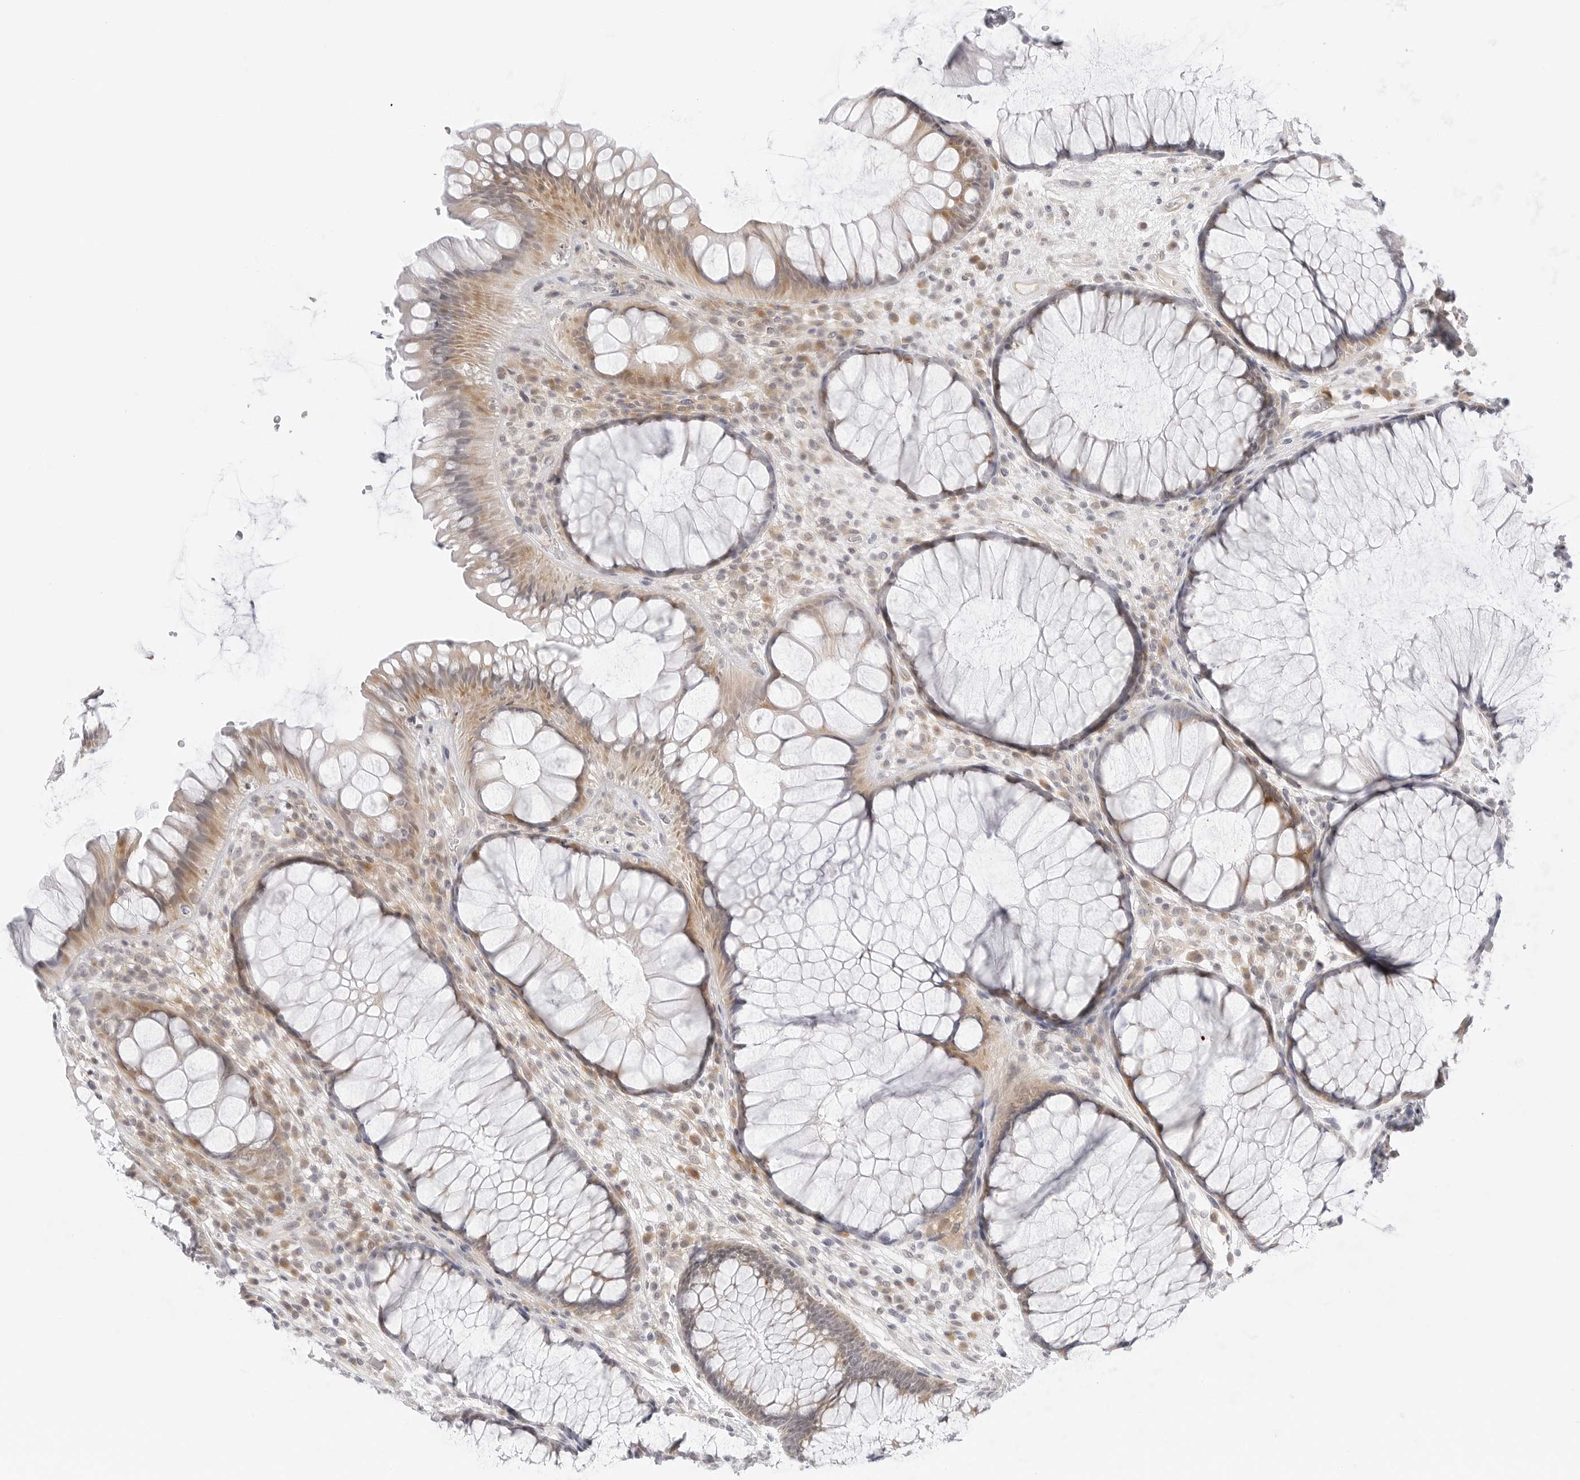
{"staining": {"intensity": "moderate", "quantity": "25%-75%", "location": "cytoplasmic/membranous"}, "tissue": "rectum", "cell_type": "Glandular cells", "image_type": "normal", "snomed": [{"axis": "morphology", "description": "Normal tissue, NOS"}, {"axis": "topography", "description": "Rectum"}], "caption": "Glandular cells exhibit moderate cytoplasmic/membranous positivity in approximately 25%-75% of cells in normal rectum. (brown staining indicates protein expression, while blue staining denotes nuclei).", "gene": "TCP1", "patient": {"sex": "male", "age": 51}}